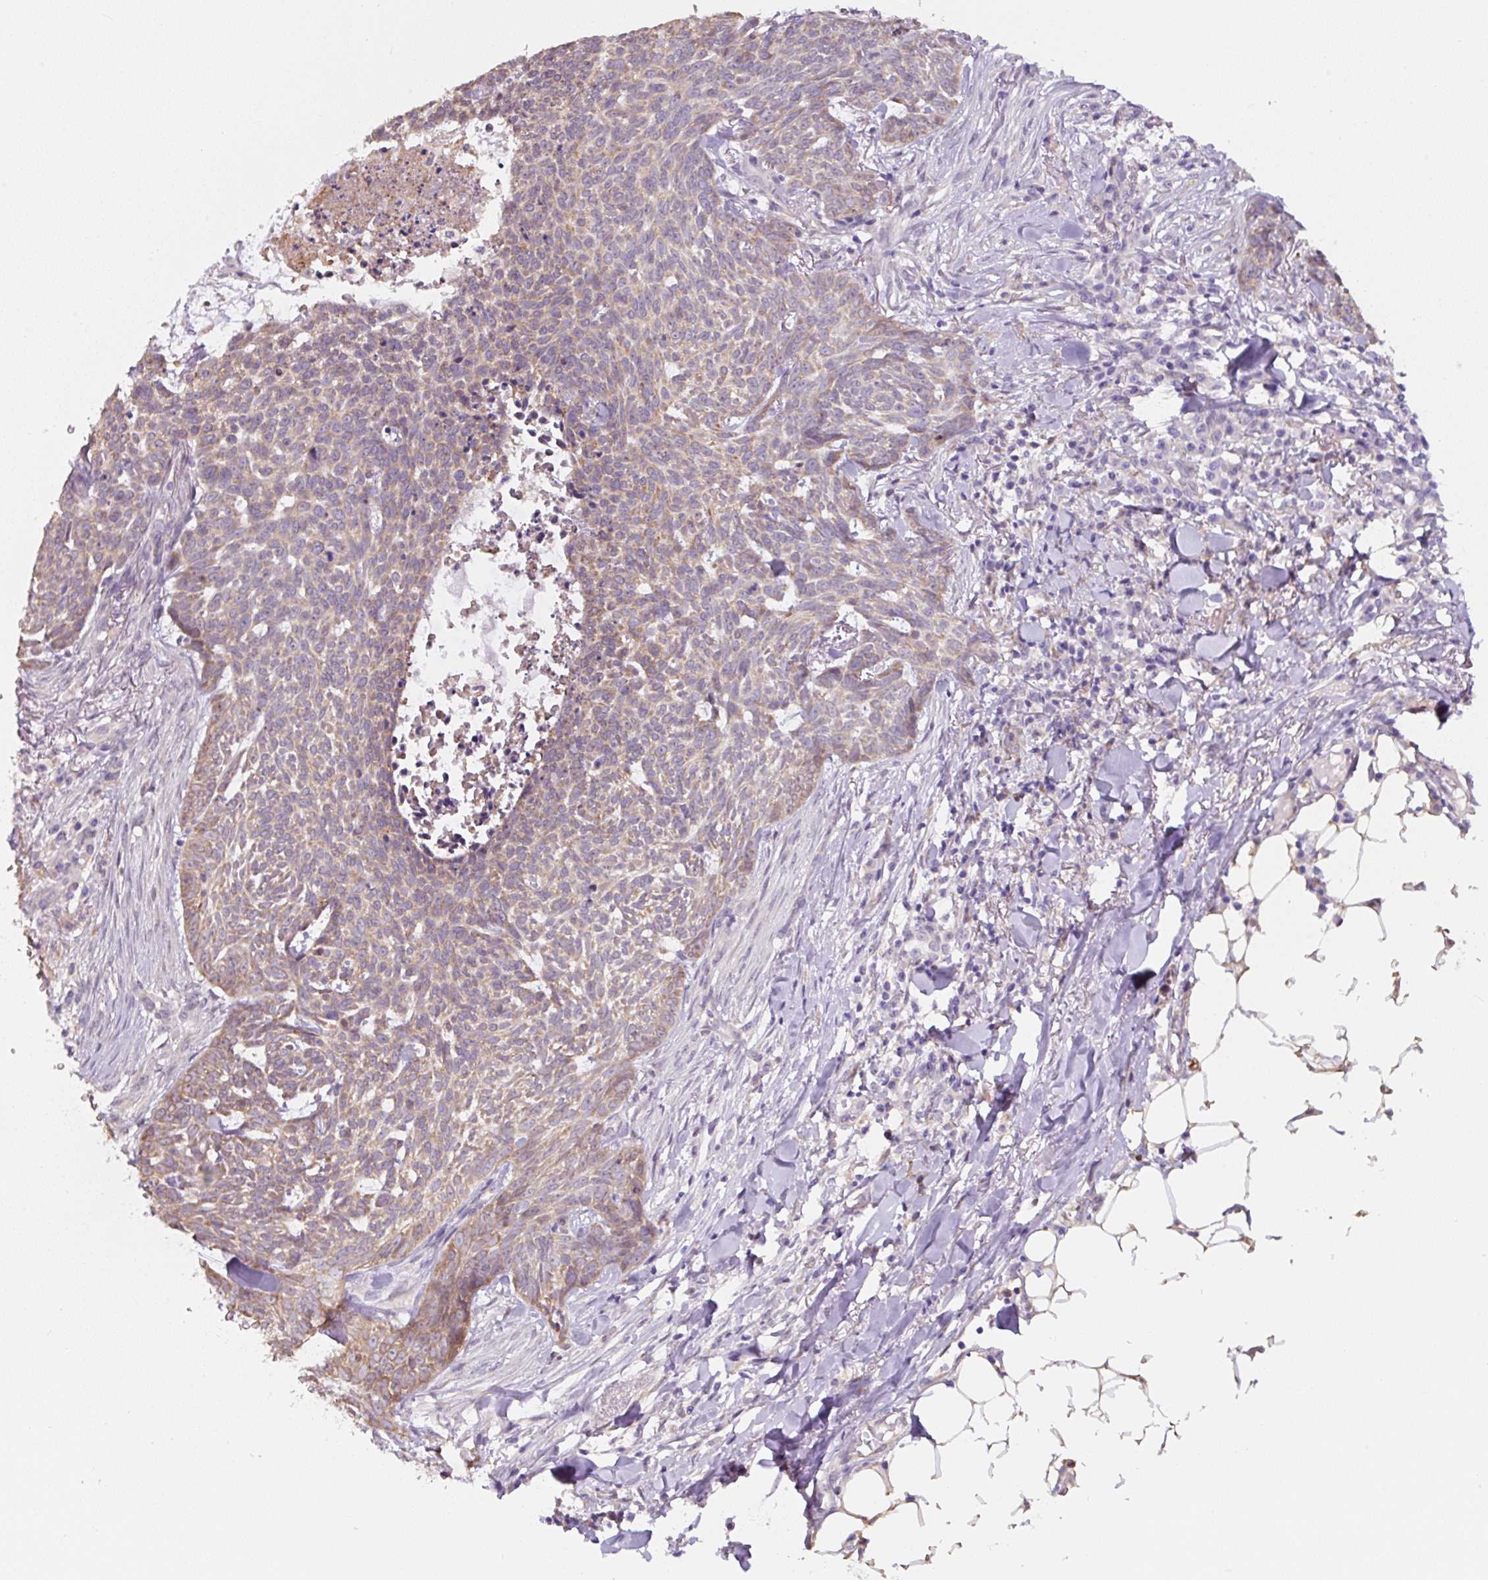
{"staining": {"intensity": "moderate", "quantity": "25%-75%", "location": "cytoplasmic/membranous"}, "tissue": "skin cancer", "cell_type": "Tumor cells", "image_type": "cancer", "snomed": [{"axis": "morphology", "description": "Basal cell carcinoma"}, {"axis": "topography", "description": "Skin"}], "caption": "Immunohistochemistry (DAB) staining of human skin cancer (basal cell carcinoma) shows moderate cytoplasmic/membranous protein positivity in approximately 25%-75% of tumor cells.", "gene": "ASRGL1", "patient": {"sex": "female", "age": 93}}